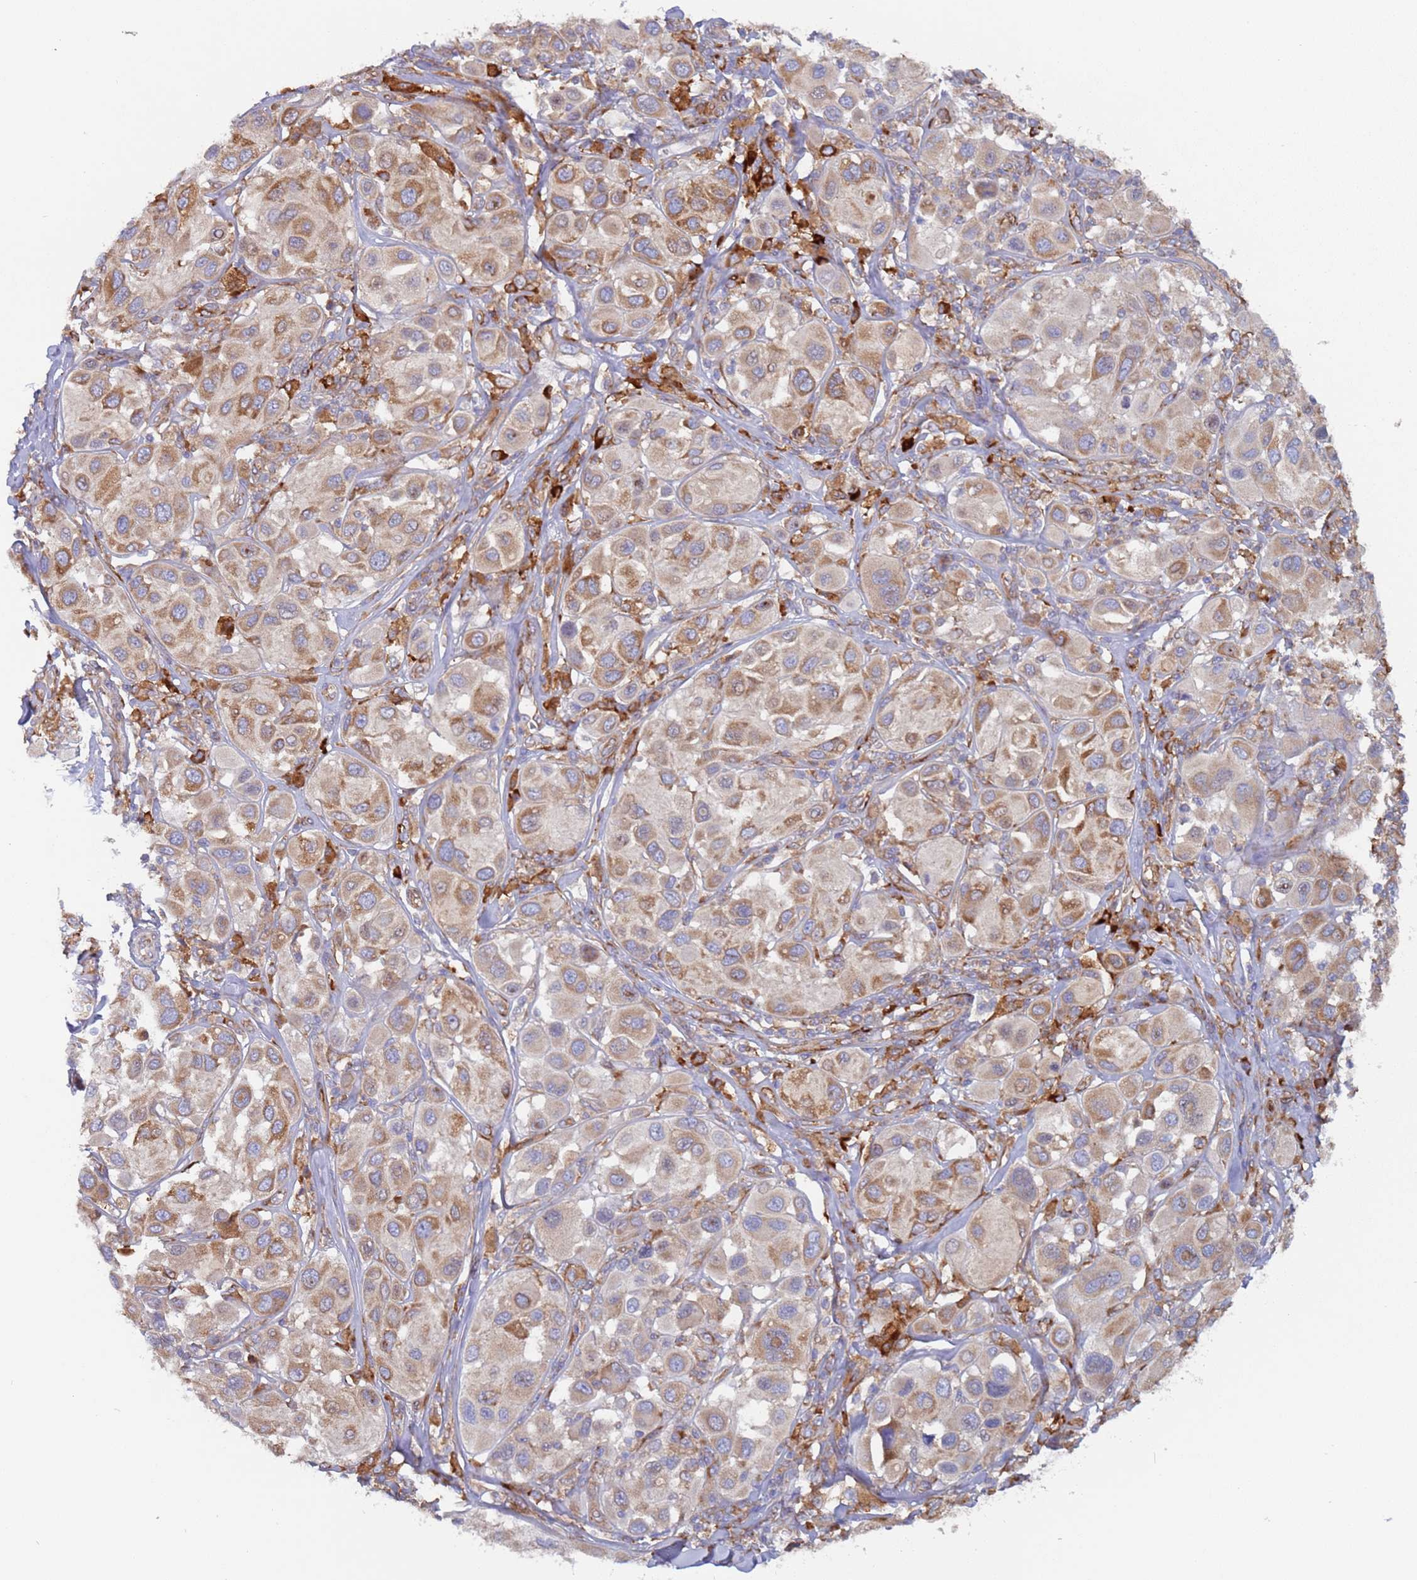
{"staining": {"intensity": "moderate", "quantity": ">75%", "location": "cytoplasmic/membranous"}, "tissue": "melanoma", "cell_type": "Tumor cells", "image_type": "cancer", "snomed": [{"axis": "morphology", "description": "Malignant melanoma, Metastatic site"}, {"axis": "topography", "description": "Skin"}], "caption": "Moderate cytoplasmic/membranous positivity is appreciated in about >75% of tumor cells in melanoma.", "gene": "ZNF844", "patient": {"sex": "male", "age": 41}}